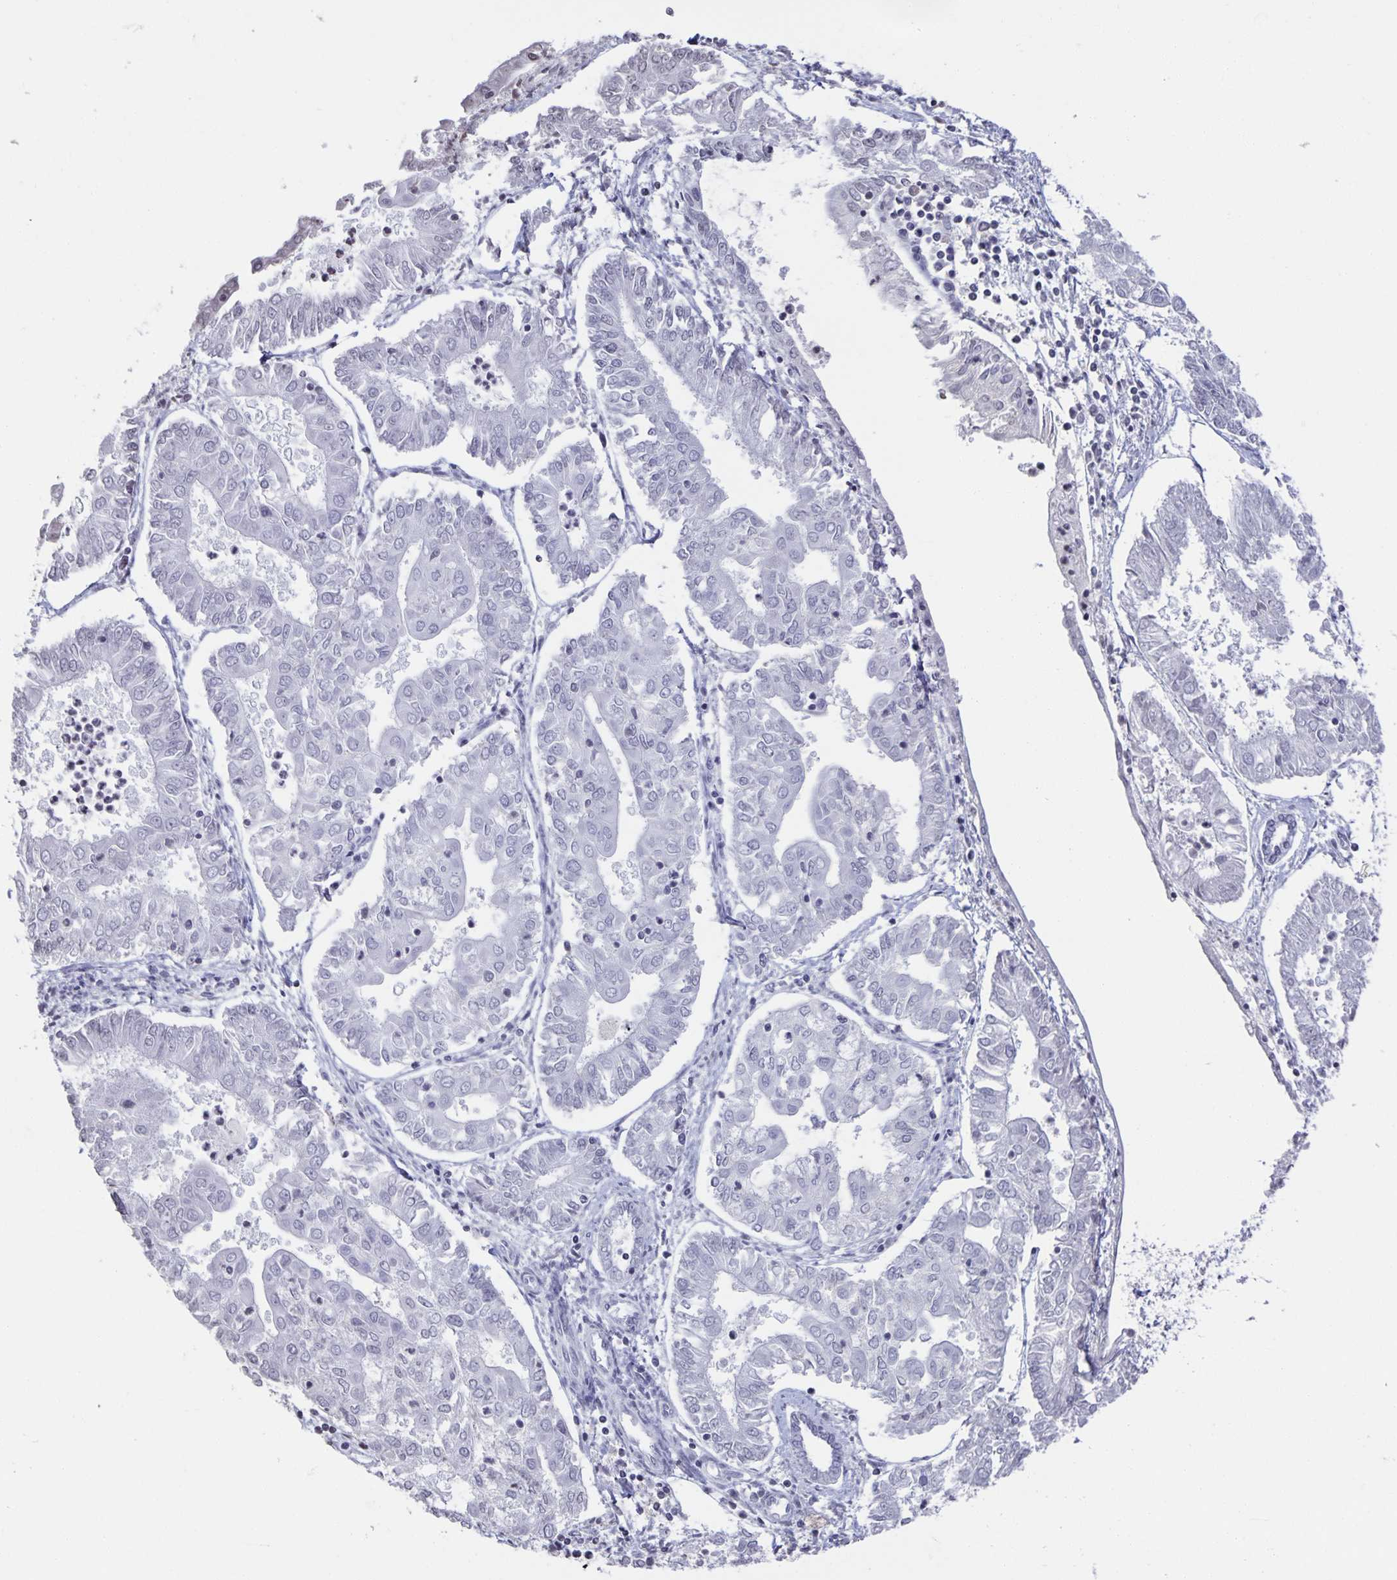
{"staining": {"intensity": "negative", "quantity": "none", "location": "none"}, "tissue": "endometrial cancer", "cell_type": "Tumor cells", "image_type": "cancer", "snomed": [{"axis": "morphology", "description": "Adenocarcinoma, NOS"}, {"axis": "topography", "description": "Endometrium"}], "caption": "Immunohistochemistry (IHC) photomicrograph of neoplastic tissue: adenocarcinoma (endometrial) stained with DAB displays no significant protein staining in tumor cells.", "gene": "AQP4", "patient": {"sex": "female", "age": 68}}